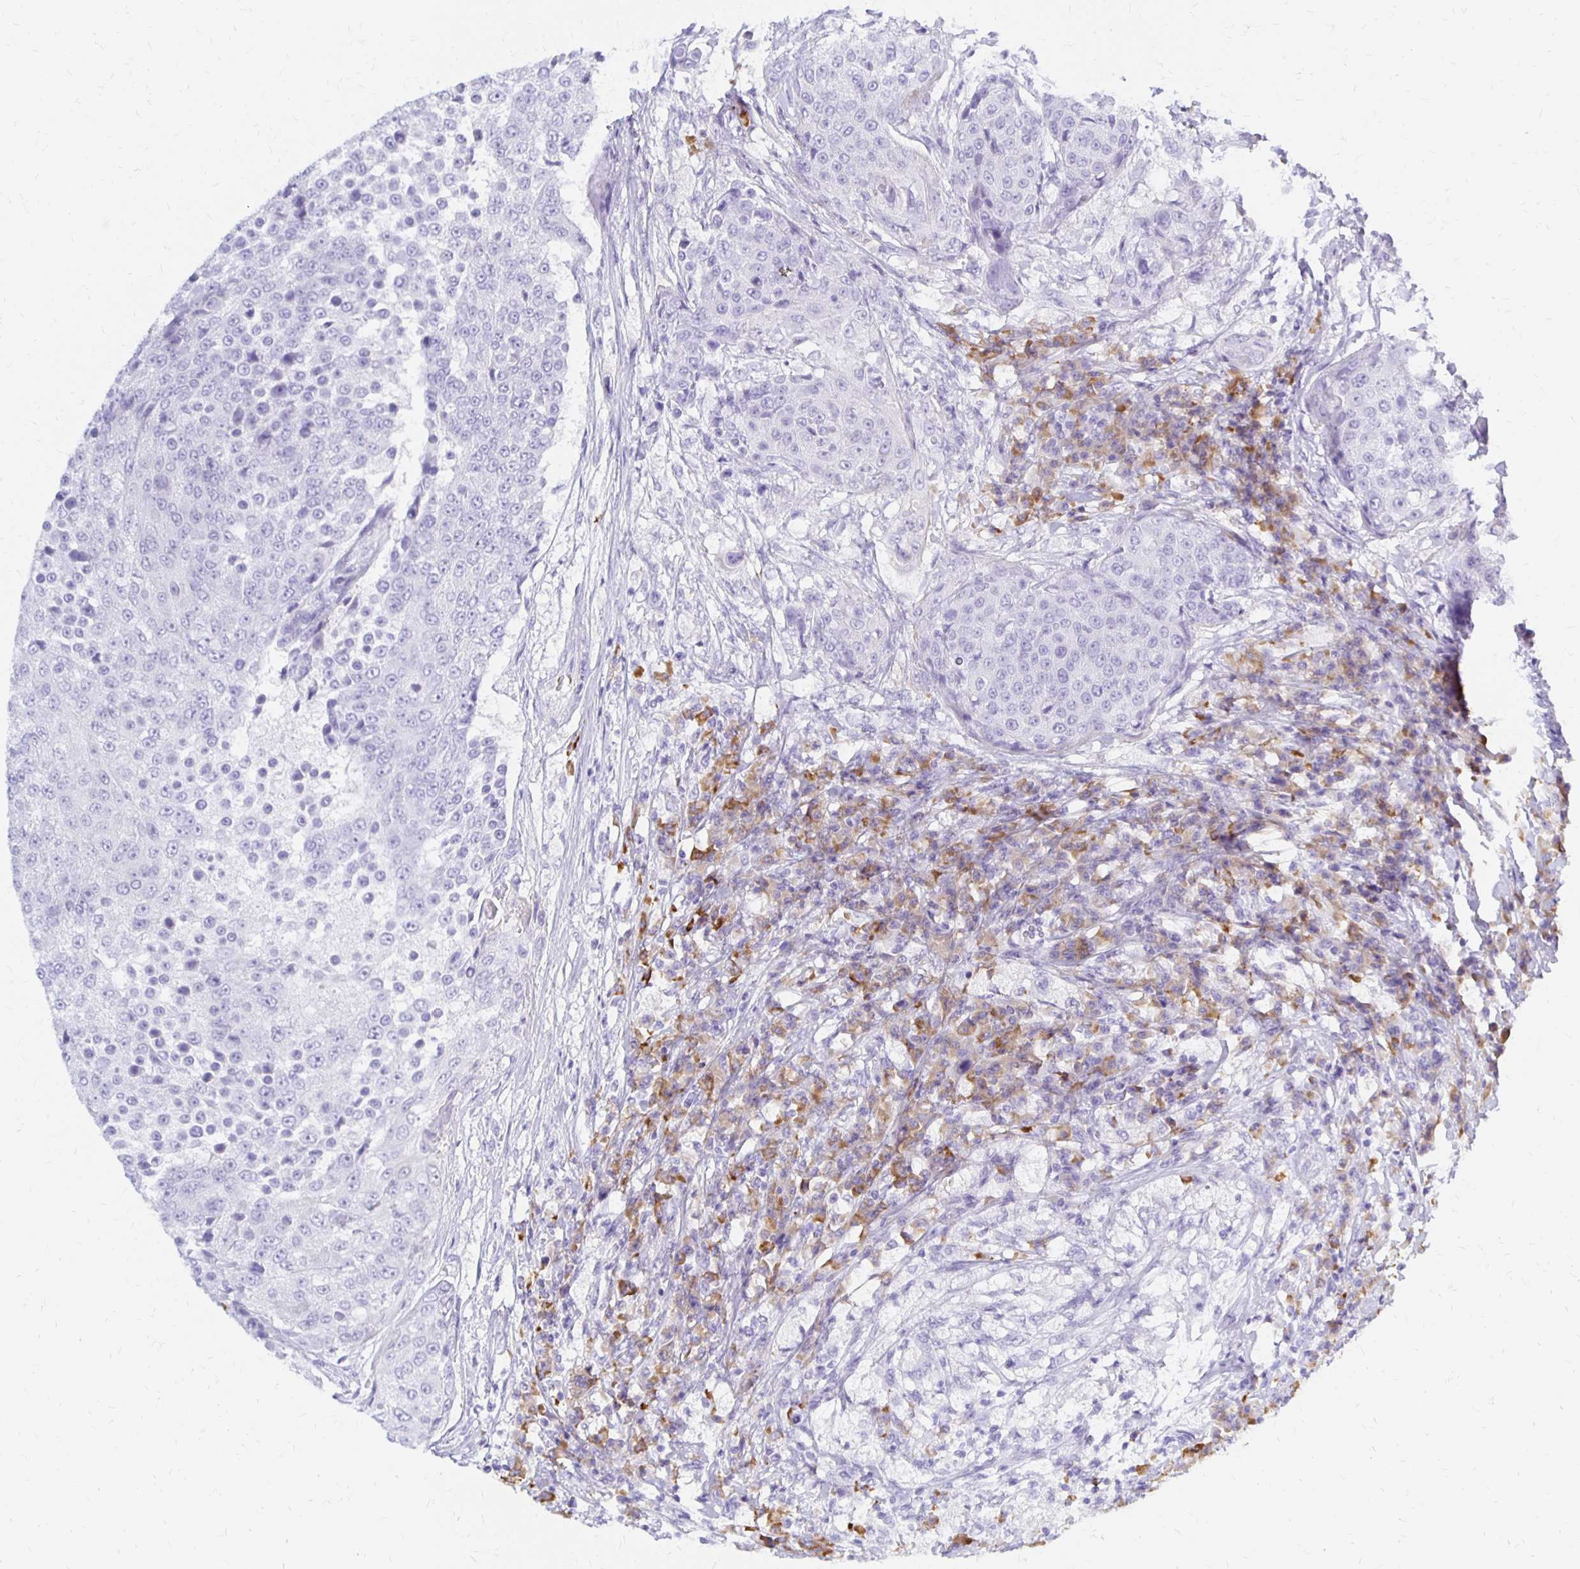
{"staining": {"intensity": "negative", "quantity": "none", "location": "none"}, "tissue": "urothelial cancer", "cell_type": "Tumor cells", "image_type": "cancer", "snomed": [{"axis": "morphology", "description": "Urothelial carcinoma, High grade"}, {"axis": "topography", "description": "Urinary bladder"}], "caption": "Immunohistochemistry (IHC) of high-grade urothelial carcinoma demonstrates no staining in tumor cells. The staining is performed using DAB (3,3'-diaminobenzidine) brown chromogen with nuclei counter-stained in using hematoxylin.", "gene": "FNTB", "patient": {"sex": "female", "age": 63}}